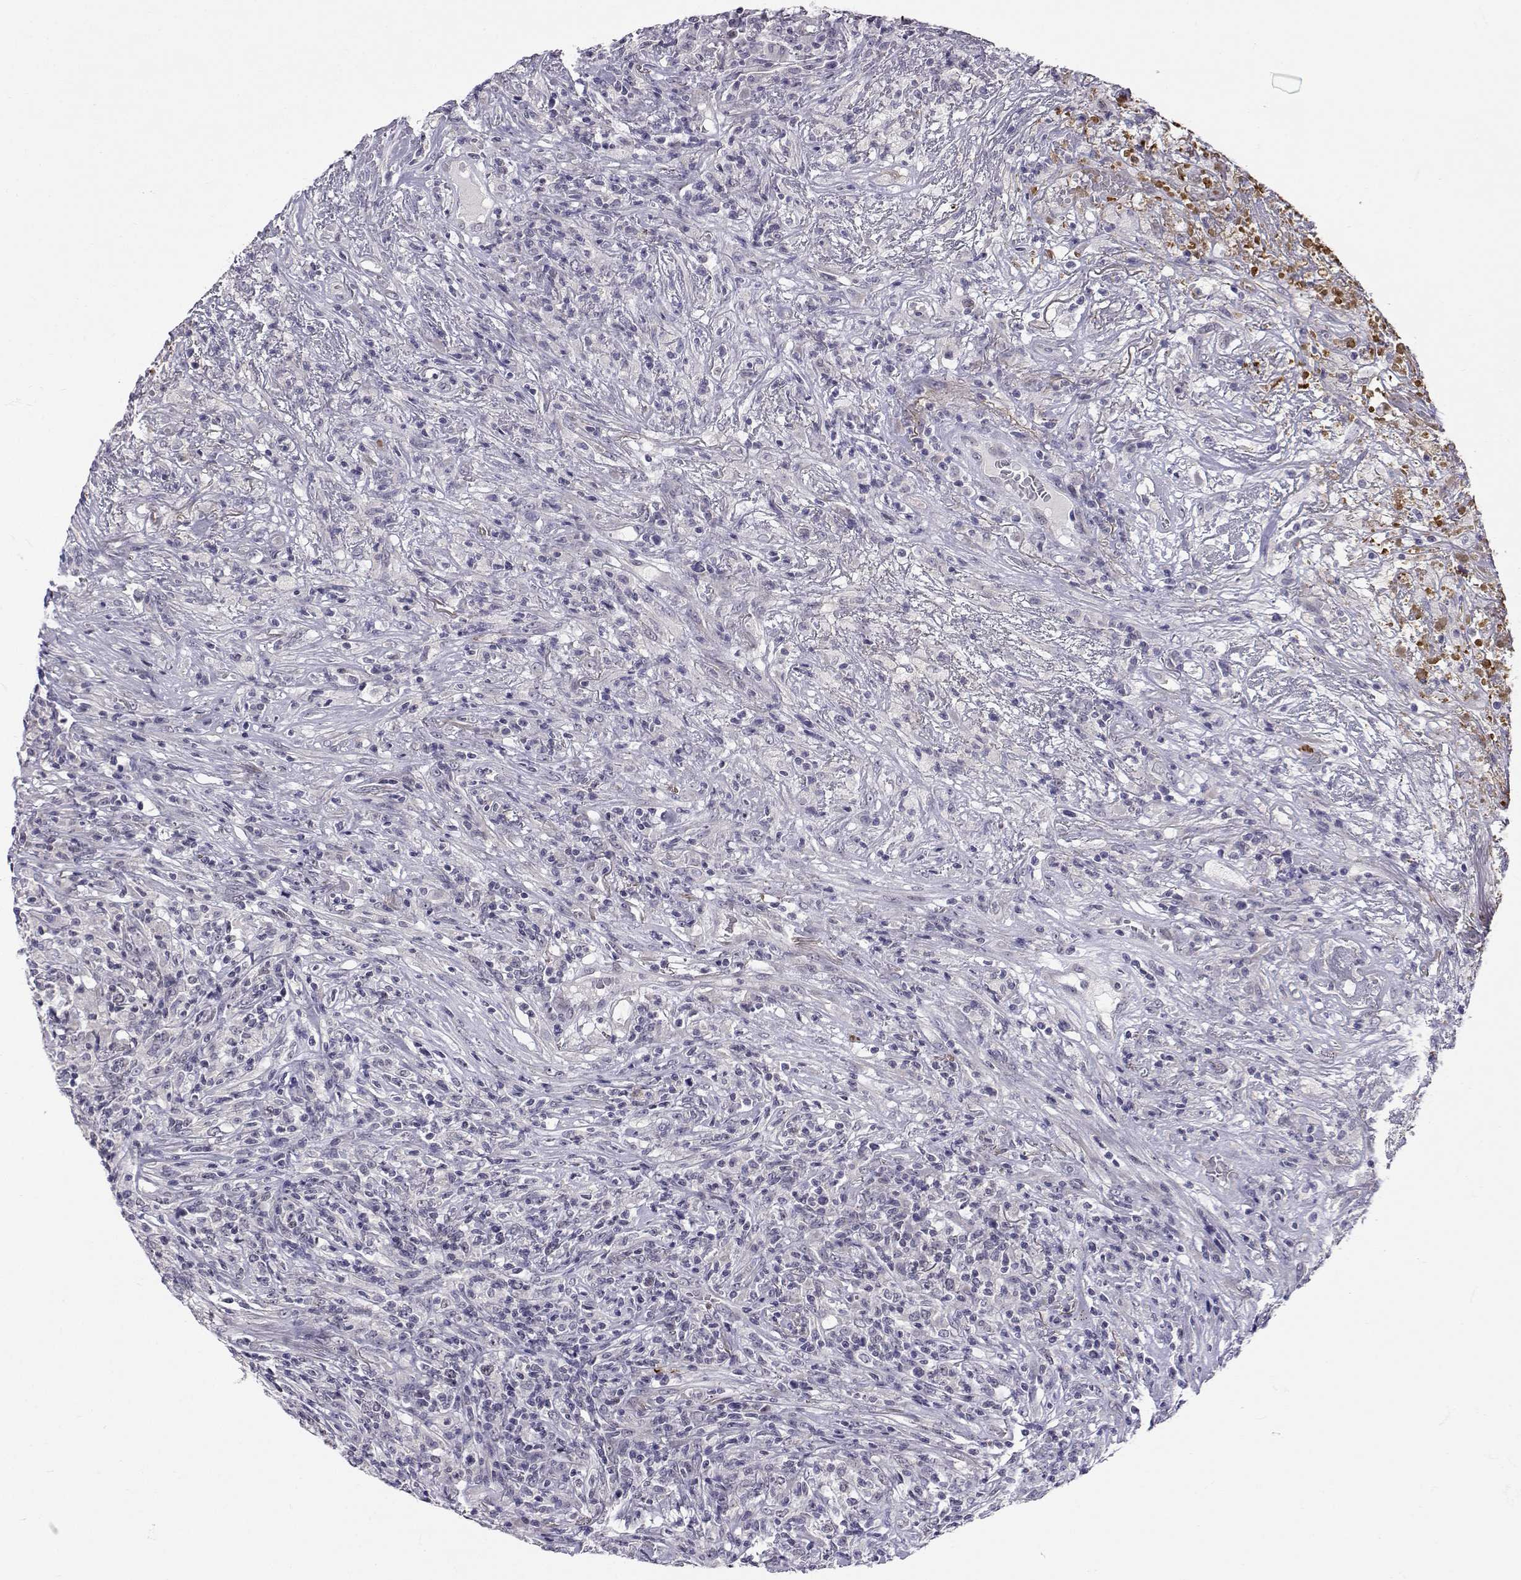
{"staining": {"intensity": "negative", "quantity": "none", "location": "none"}, "tissue": "lymphoma", "cell_type": "Tumor cells", "image_type": "cancer", "snomed": [{"axis": "morphology", "description": "Malignant lymphoma, non-Hodgkin's type, High grade"}, {"axis": "topography", "description": "Lung"}], "caption": "Tumor cells show no significant staining in malignant lymphoma, non-Hodgkin's type (high-grade).", "gene": "SLC6A3", "patient": {"sex": "male", "age": 79}}